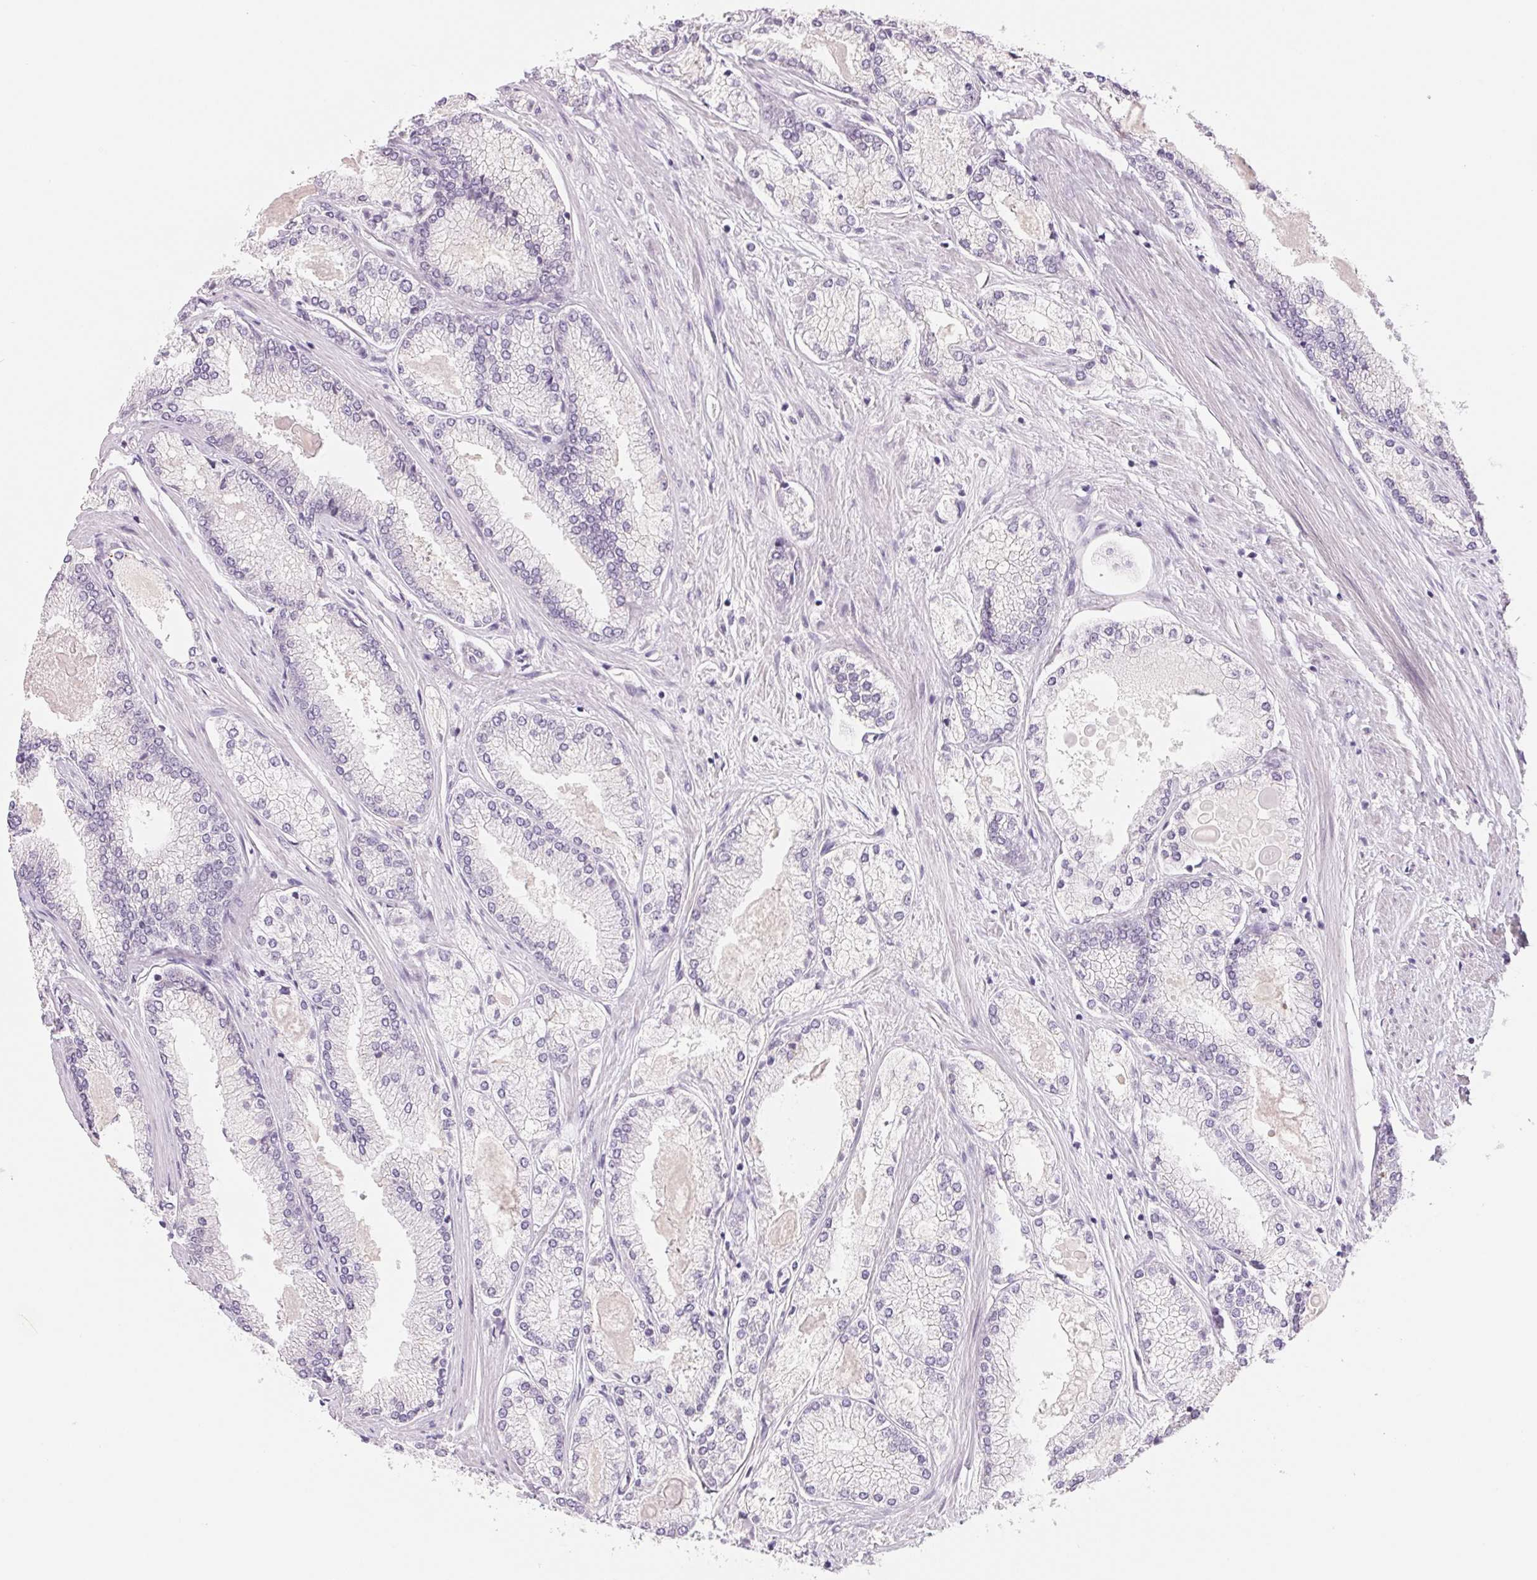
{"staining": {"intensity": "negative", "quantity": "none", "location": "none"}, "tissue": "prostate cancer", "cell_type": "Tumor cells", "image_type": "cancer", "snomed": [{"axis": "morphology", "description": "Adenocarcinoma, High grade"}, {"axis": "topography", "description": "Prostate"}], "caption": "Tumor cells show no significant staining in high-grade adenocarcinoma (prostate). Nuclei are stained in blue.", "gene": "CCDC168", "patient": {"sex": "male", "age": 68}}